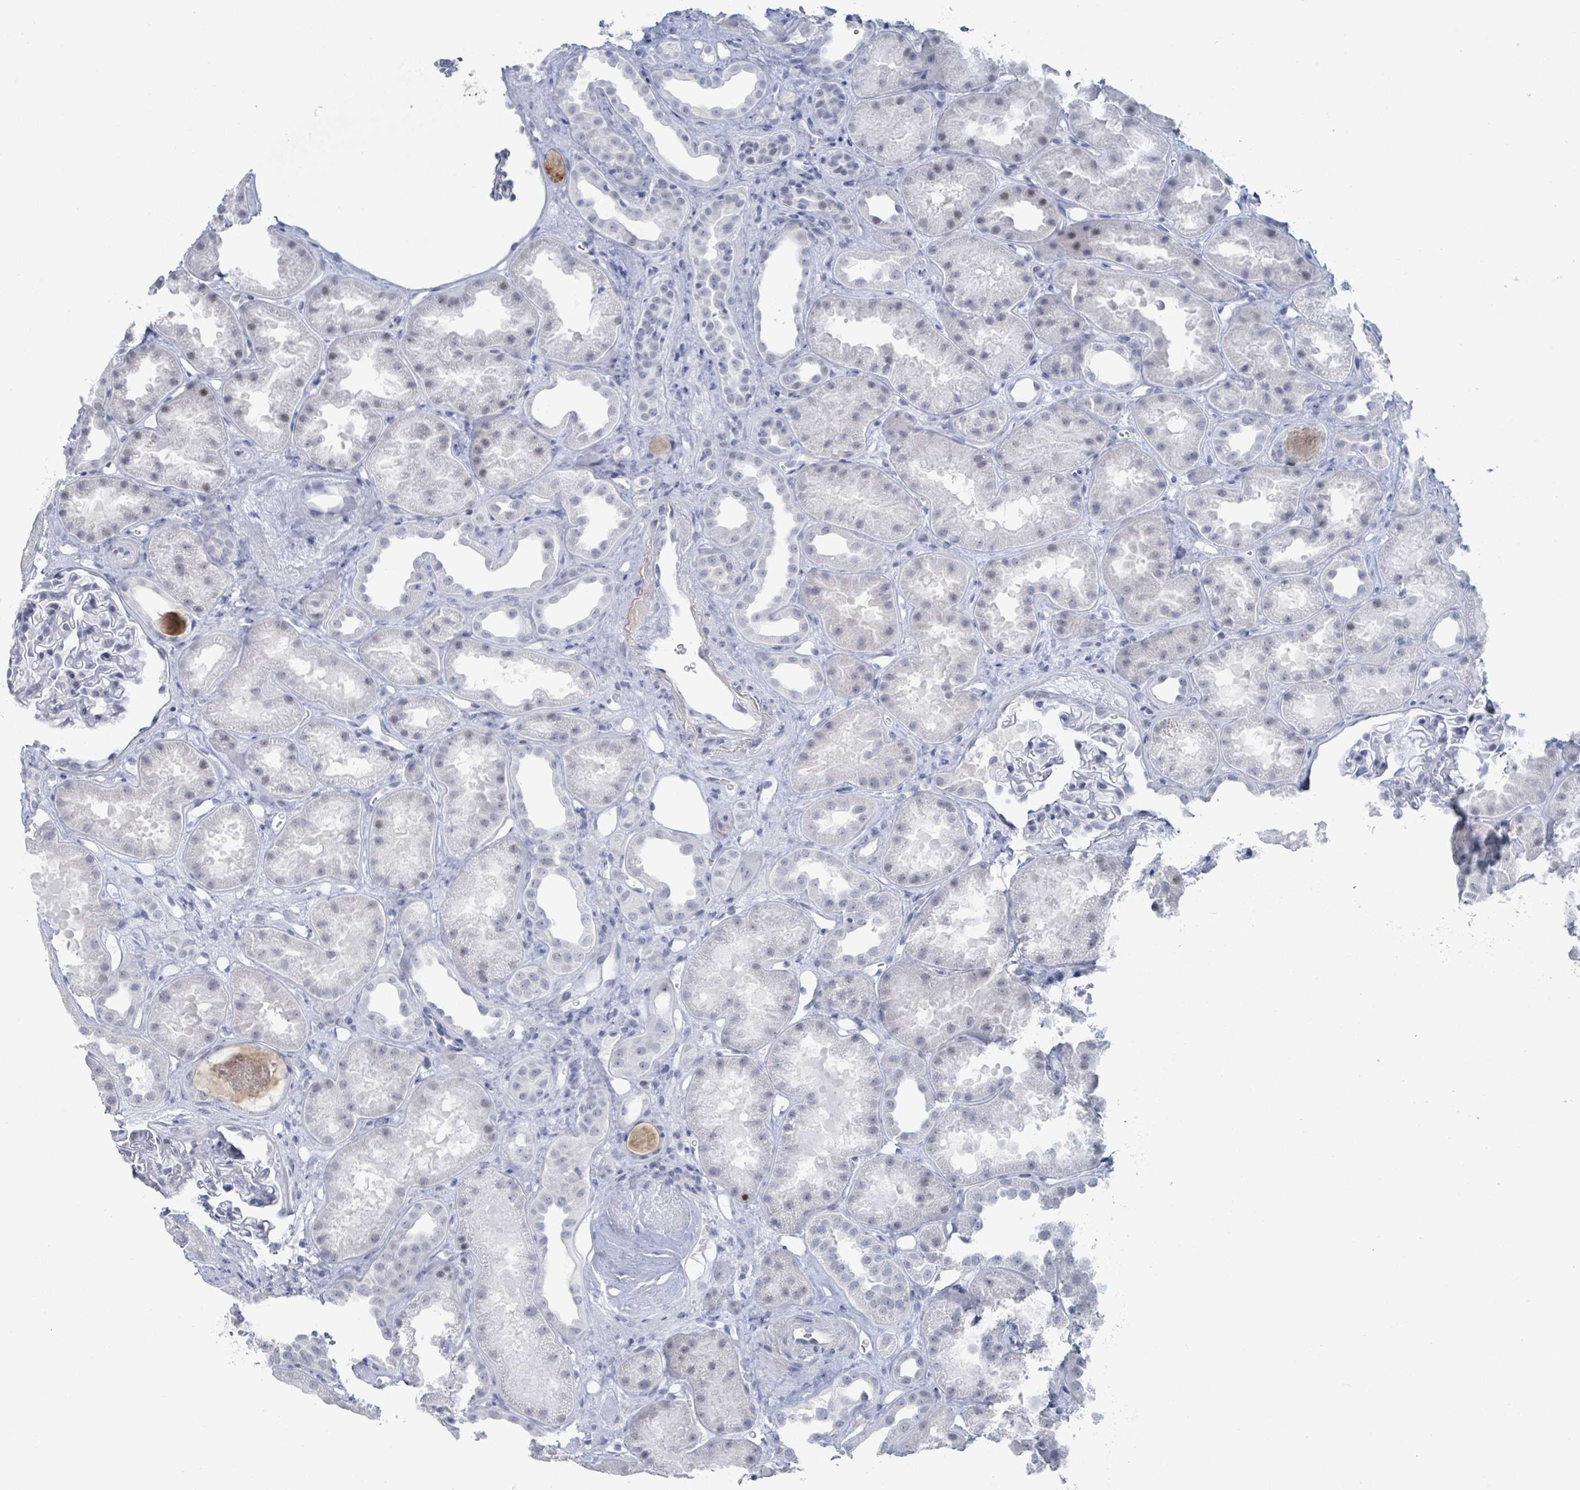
{"staining": {"intensity": "negative", "quantity": "none", "location": "none"}, "tissue": "kidney", "cell_type": "Cells in glomeruli", "image_type": "normal", "snomed": [{"axis": "morphology", "description": "Normal tissue, NOS"}, {"axis": "topography", "description": "Kidney"}], "caption": "Immunohistochemical staining of unremarkable kidney exhibits no significant staining in cells in glomeruli. (IHC, brightfield microscopy, high magnification).", "gene": "GPR15LG", "patient": {"sex": "male", "age": 61}}